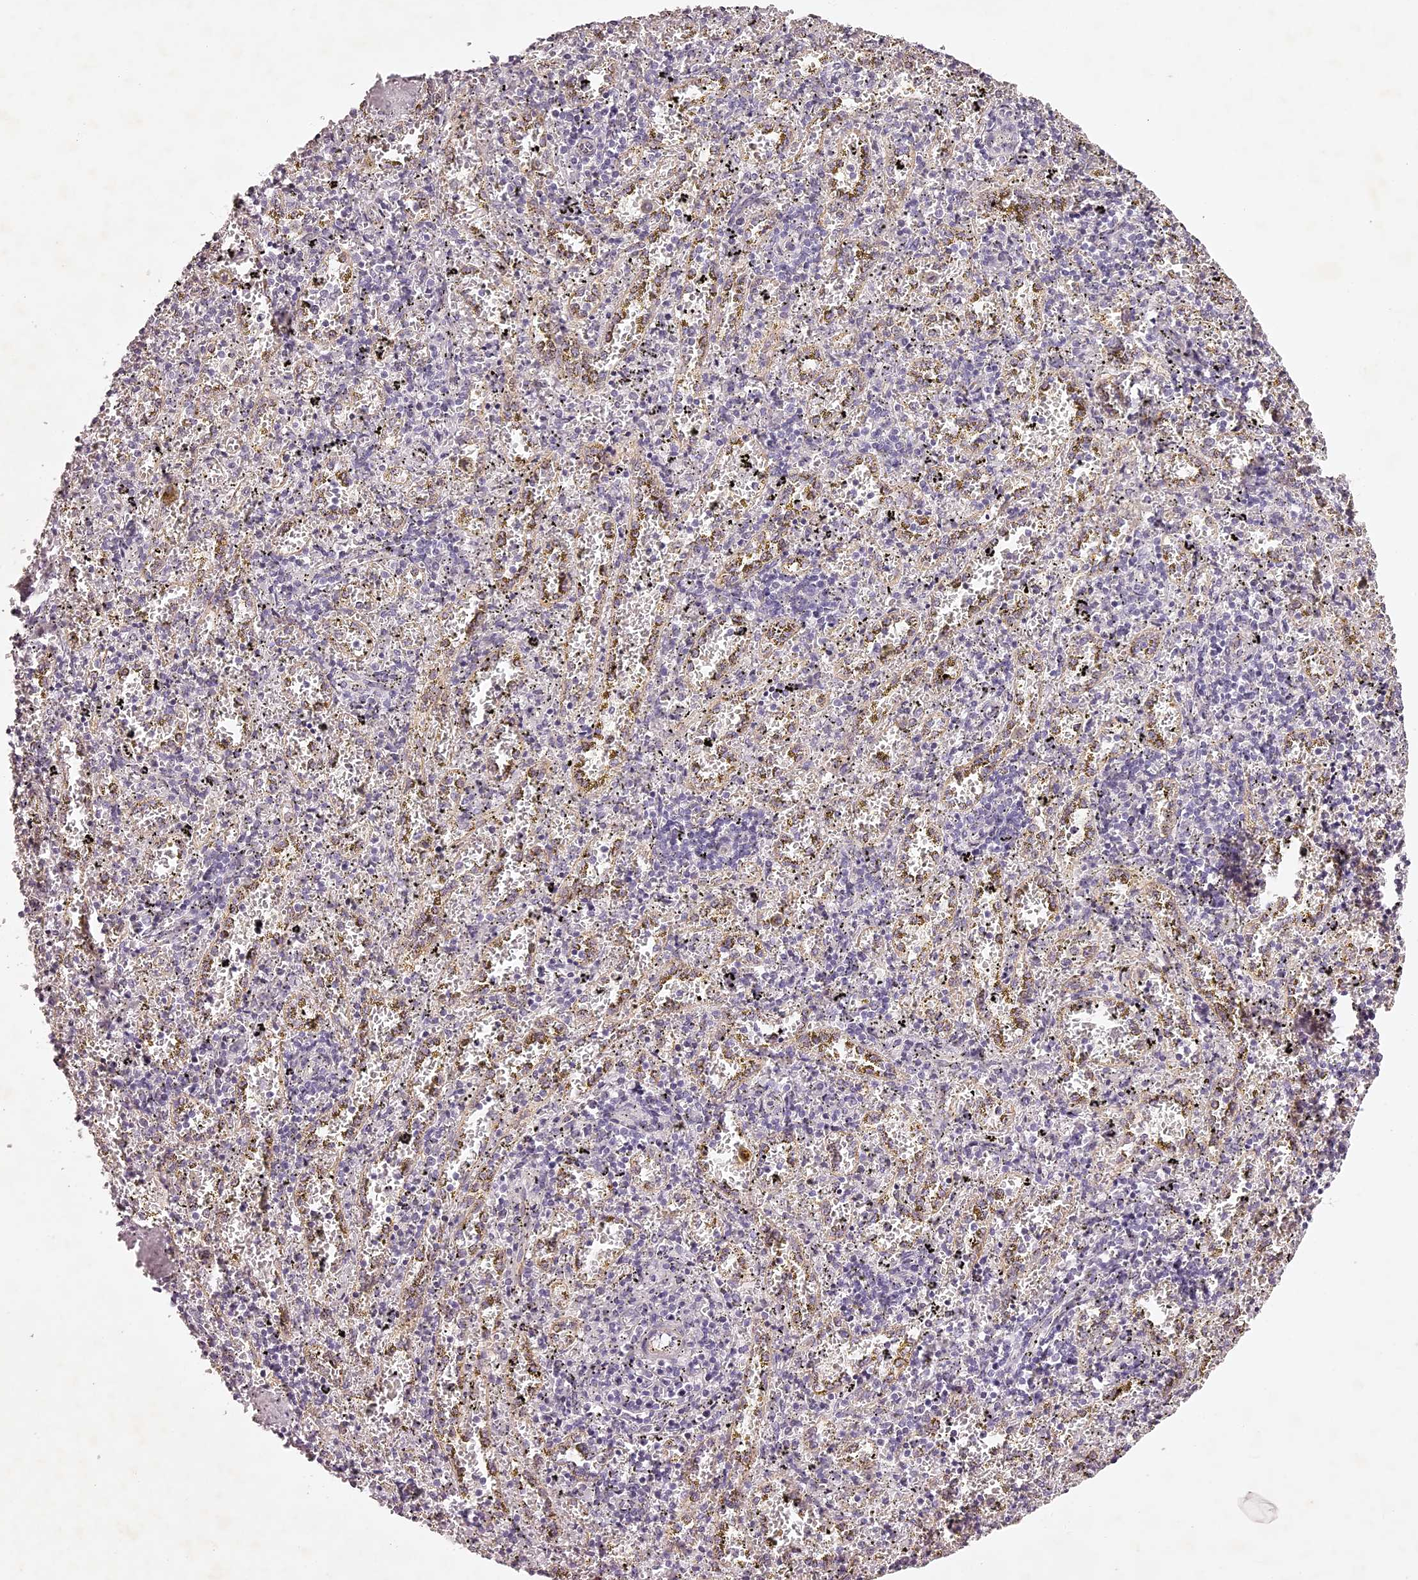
{"staining": {"intensity": "negative", "quantity": "none", "location": "none"}, "tissue": "spleen", "cell_type": "Cells in red pulp", "image_type": "normal", "snomed": [{"axis": "morphology", "description": "Normal tissue, NOS"}, {"axis": "topography", "description": "Spleen"}], "caption": "Spleen stained for a protein using immunohistochemistry reveals no positivity cells in red pulp.", "gene": "ELAPOR1", "patient": {"sex": "male", "age": 11}}